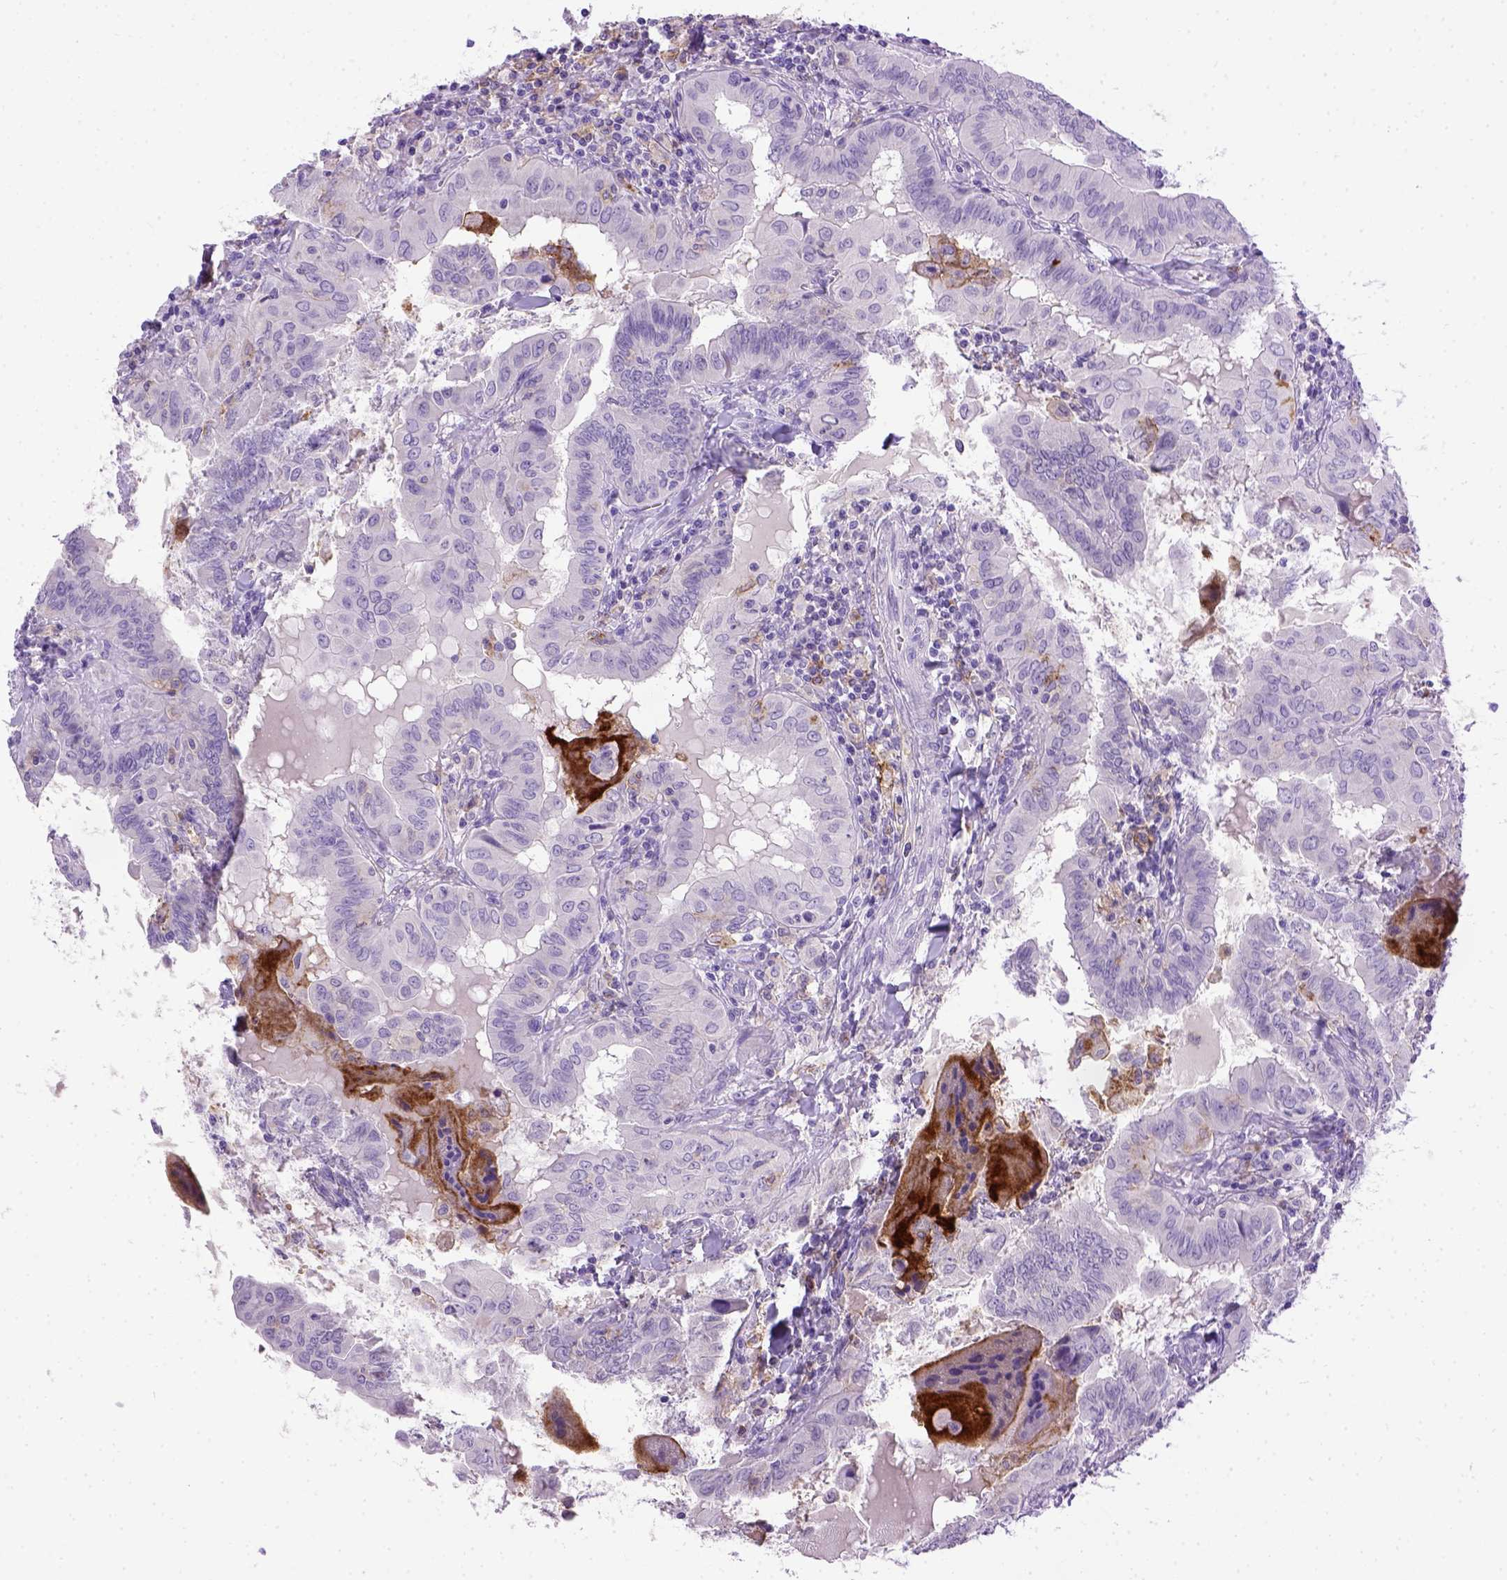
{"staining": {"intensity": "negative", "quantity": "none", "location": "none"}, "tissue": "thyroid cancer", "cell_type": "Tumor cells", "image_type": "cancer", "snomed": [{"axis": "morphology", "description": "Papillary adenocarcinoma, NOS"}, {"axis": "topography", "description": "Thyroid gland"}], "caption": "High magnification brightfield microscopy of thyroid papillary adenocarcinoma stained with DAB (3,3'-diaminobenzidine) (brown) and counterstained with hematoxylin (blue): tumor cells show no significant expression.", "gene": "ITGAX", "patient": {"sex": "female", "age": 37}}